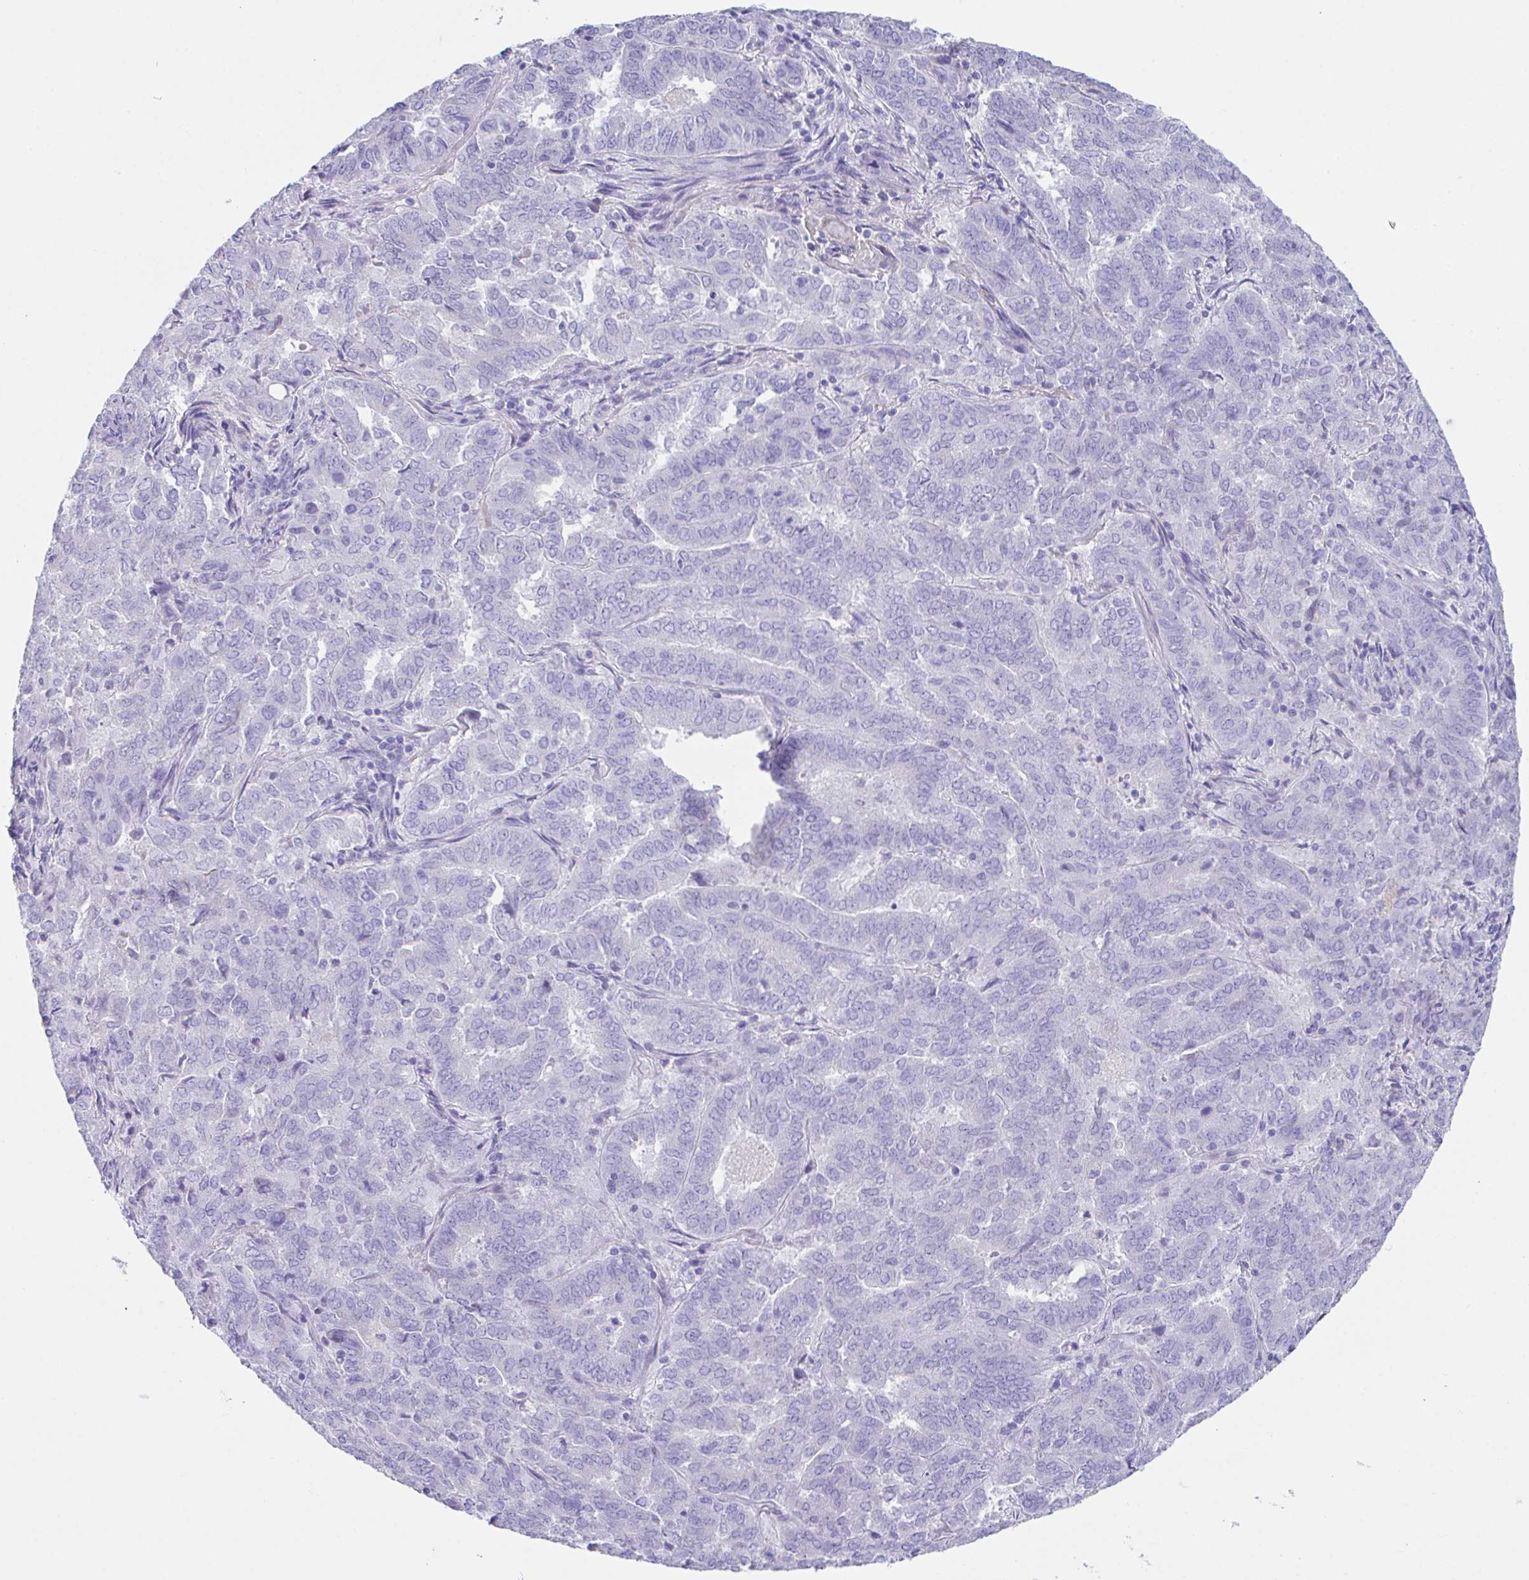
{"staining": {"intensity": "negative", "quantity": "none", "location": "none"}, "tissue": "endometrial cancer", "cell_type": "Tumor cells", "image_type": "cancer", "snomed": [{"axis": "morphology", "description": "Adenocarcinoma, NOS"}, {"axis": "topography", "description": "Endometrium"}], "caption": "DAB immunohistochemical staining of endometrial cancer exhibits no significant staining in tumor cells. The staining is performed using DAB brown chromogen with nuclei counter-stained in using hematoxylin.", "gene": "SLC16A6", "patient": {"sex": "female", "age": 72}}